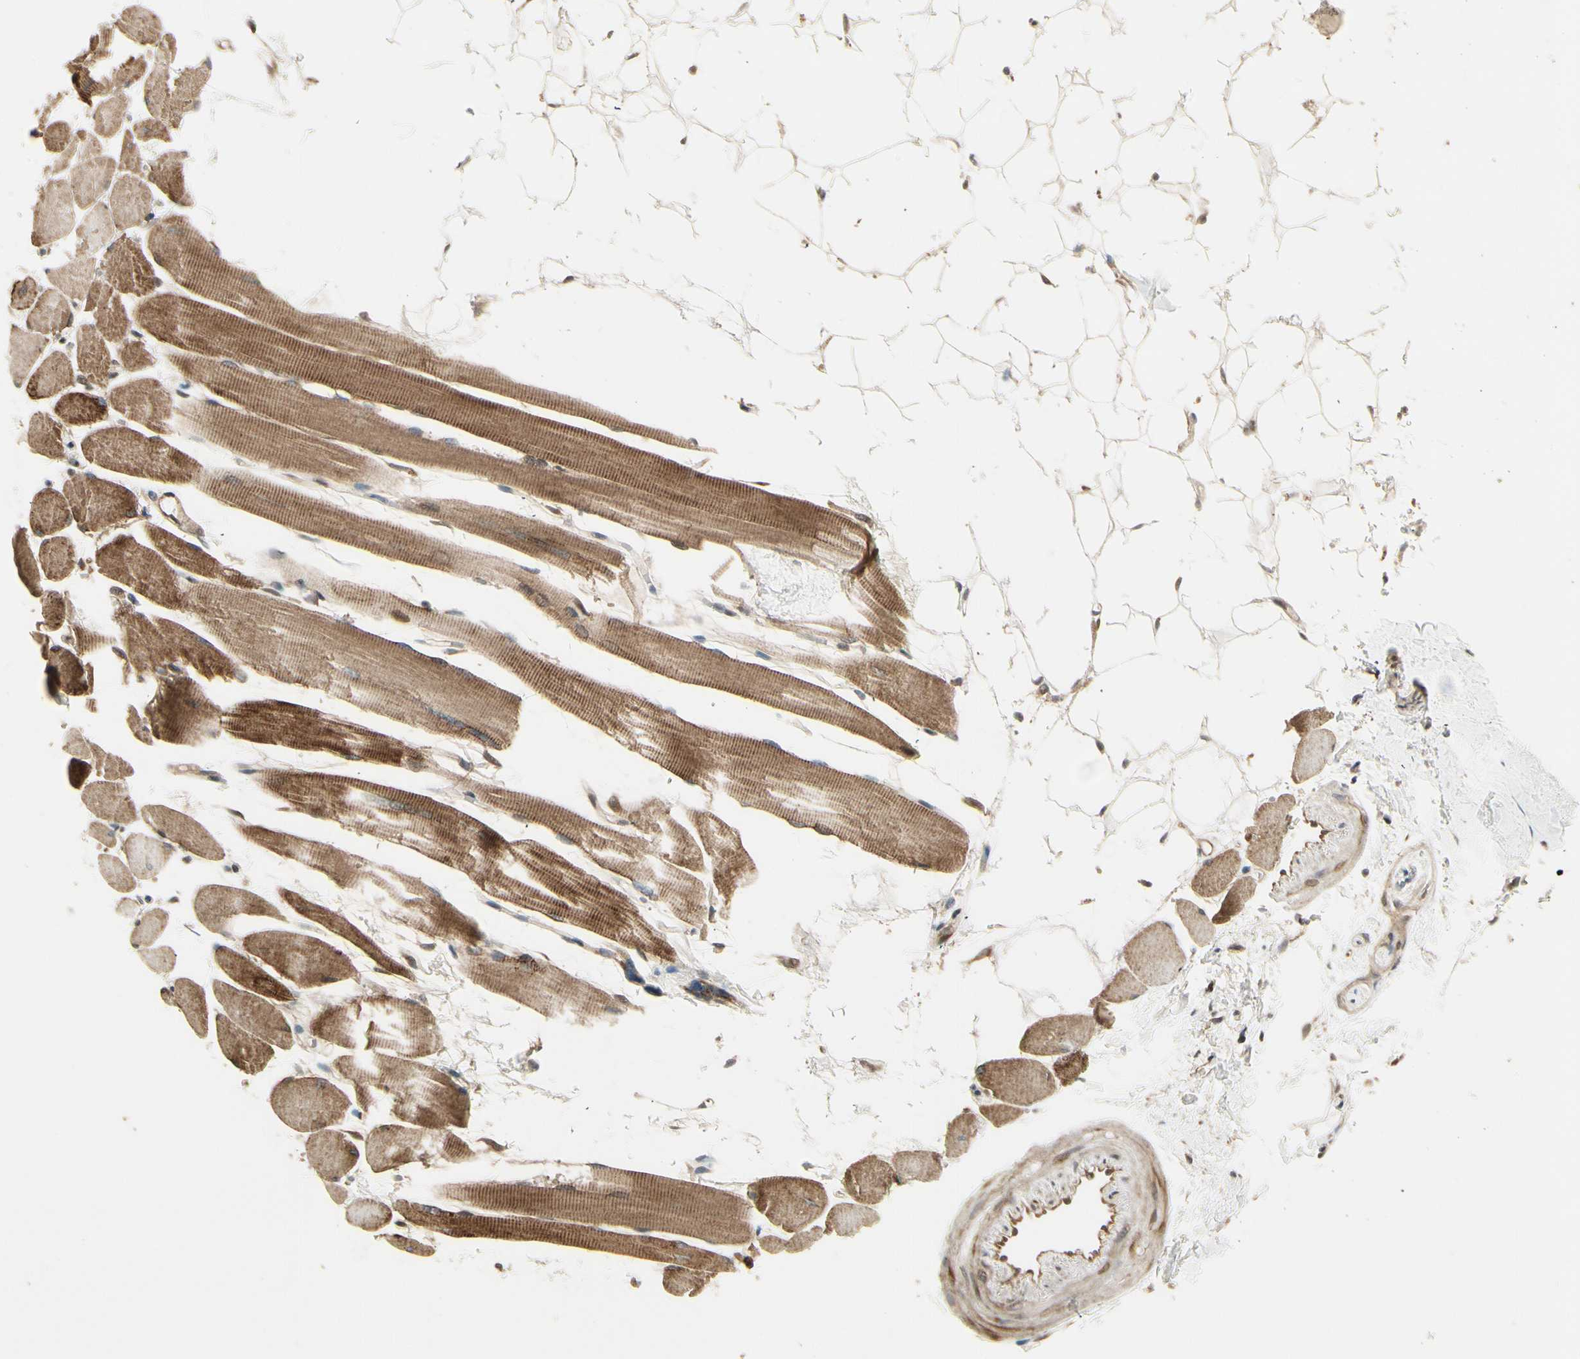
{"staining": {"intensity": "moderate", "quantity": ">75%", "location": "cytoplasmic/membranous"}, "tissue": "skeletal muscle", "cell_type": "Myocytes", "image_type": "normal", "snomed": [{"axis": "morphology", "description": "Normal tissue, NOS"}, {"axis": "topography", "description": "Skeletal muscle"}, {"axis": "topography", "description": "Oral tissue"}, {"axis": "topography", "description": "Peripheral nerve tissue"}], "caption": "IHC staining of unremarkable skeletal muscle, which exhibits medium levels of moderate cytoplasmic/membranous positivity in about >75% of myocytes indicating moderate cytoplasmic/membranous protein staining. The staining was performed using DAB (brown) for protein detection and nuclei were counterstained in hematoxylin (blue).", "gene": "SVBP", "patient": {"sex": "female", "age": 84}}